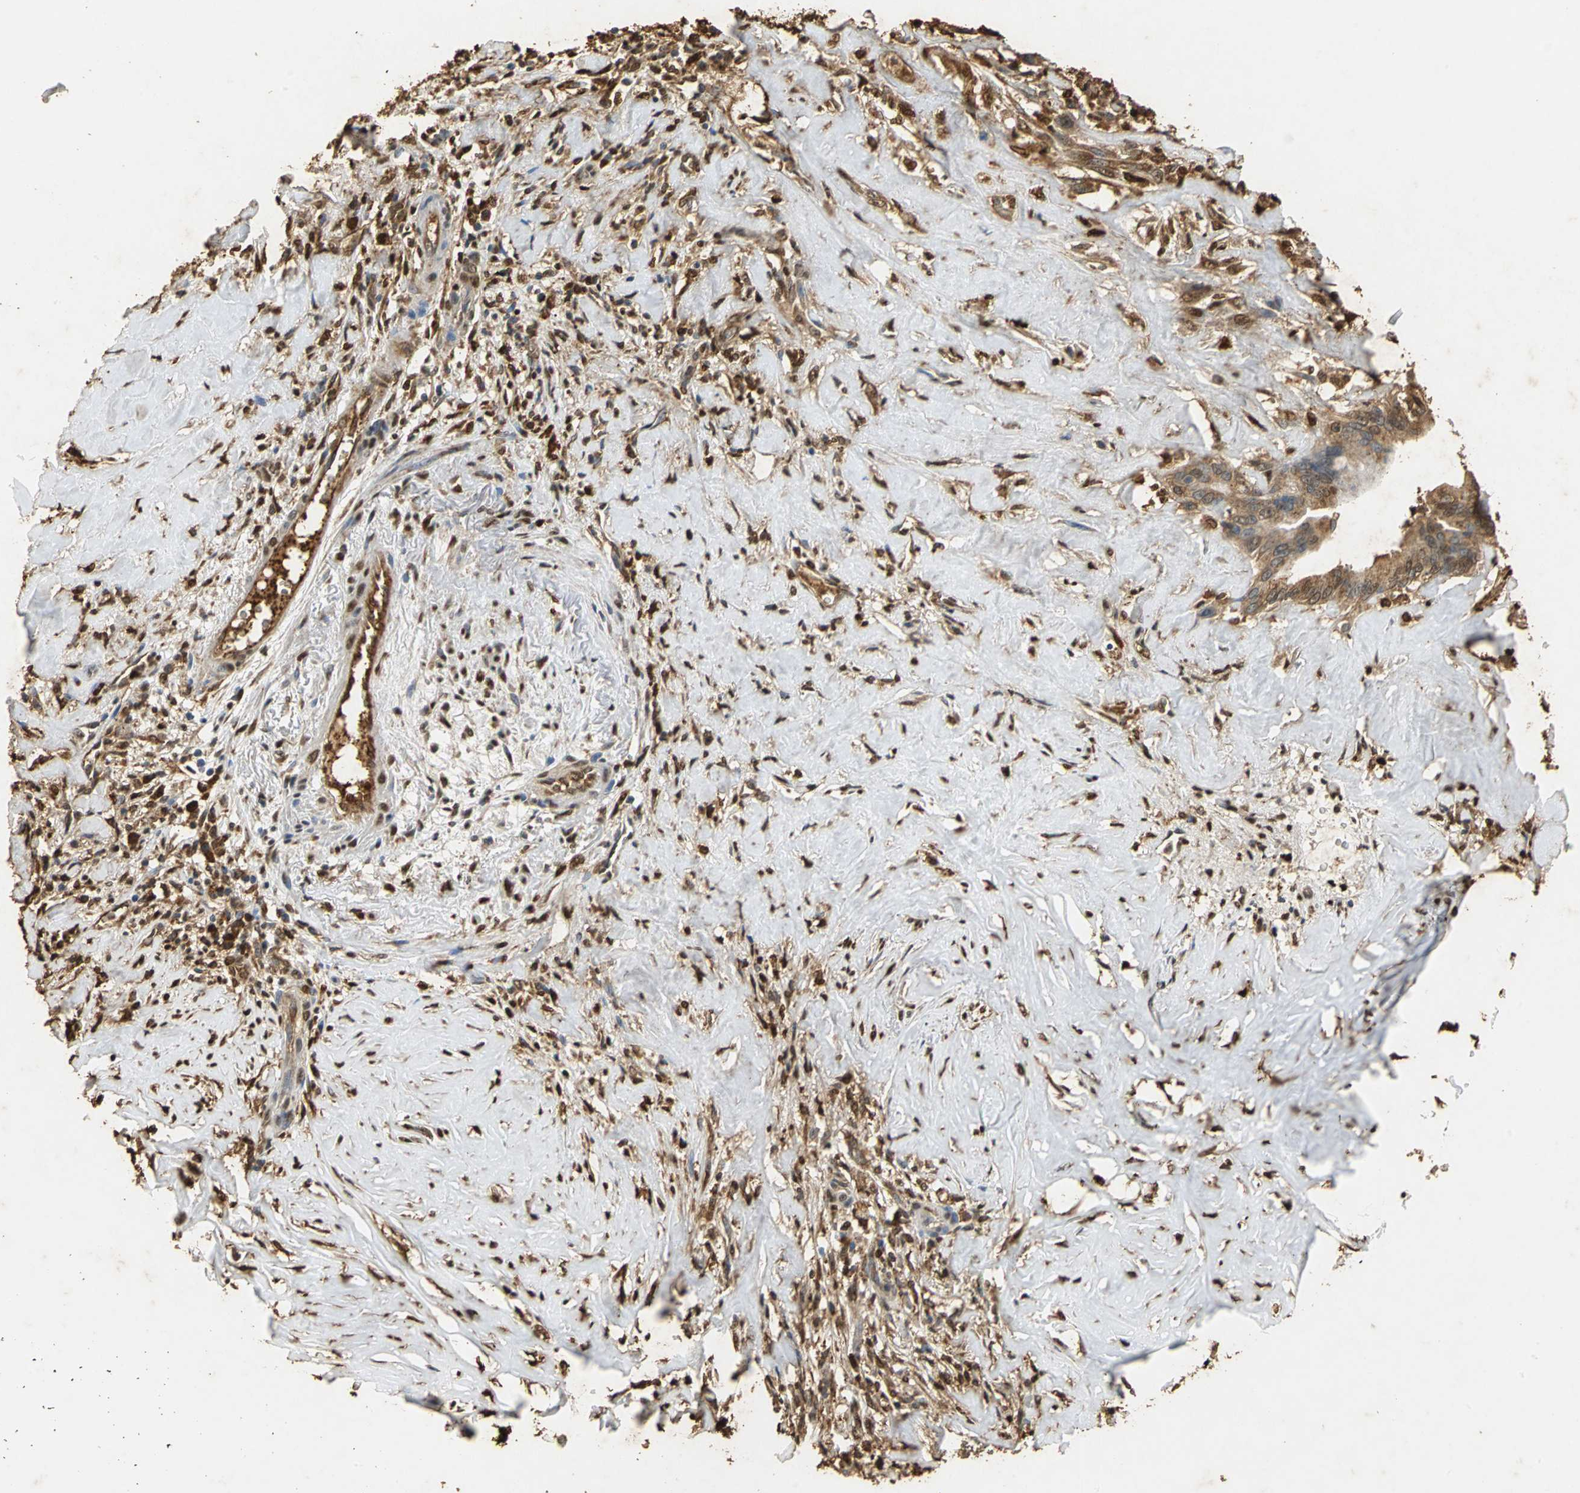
{"staining": {"intensity": "moderate", "quantity": ">75%", "location": "cytoplasmic/membranous"}, "tissue": "liver cancer", "cell_type": "Tumor cells", "image_type": "cancer", "snomed": [{"axis": "morphology", "description": "Cholangiocarcinoma"}, {"axis": "topography", "description": "Liver"}], "caption": "The histopathology image demonstrates staining of liver cholangiocarcinoma, revealing moderate cytoplasmic/membranous protein positivity (brown color) within tumor cells.", "gene": "GAPDH", "patient": {"sex": "female", "age": 67}}